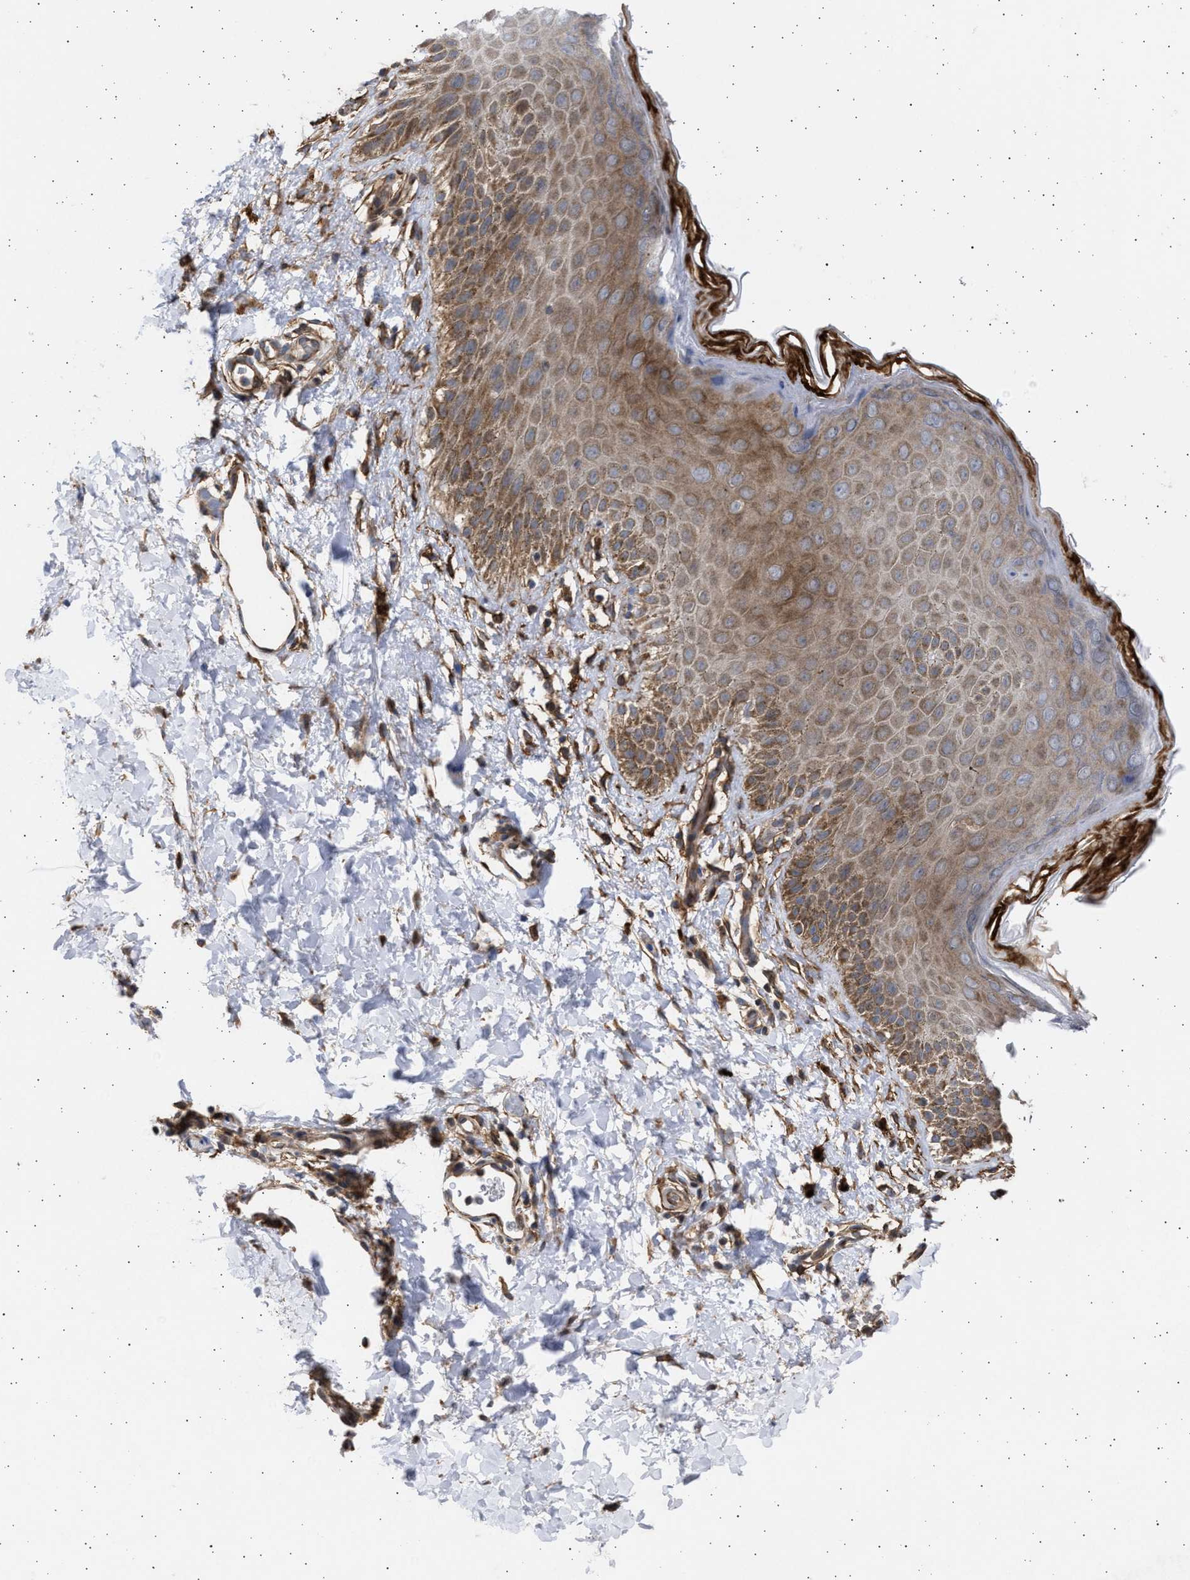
{"staining": {"intensity": "moderate", "quantity": ">75%", "location": "cytoplasmic/membranous"}, "tissue": "skin", "cell_type": "Epidermal cells", "image_type": "normal", "snomed": [{"axis": "morphology", "description": "Normal tissue, NOS"}, {"axis": "topography", "description": "Anal"}], "caption": "DAB (3,3'-diaminobenzidine) immunohistochemical staining of benign skin shows moderate cytoplasmic/membranous protein staining in approximately >75% of epidermal cells. Using DAB (3,3'-diaminobenzidine) (brown) and hematoxylin (blue) stains, captured at high magnification using brightfield microscopy.", "gene": "TTC19", "patient": {"sex": "male", "age": 44}}